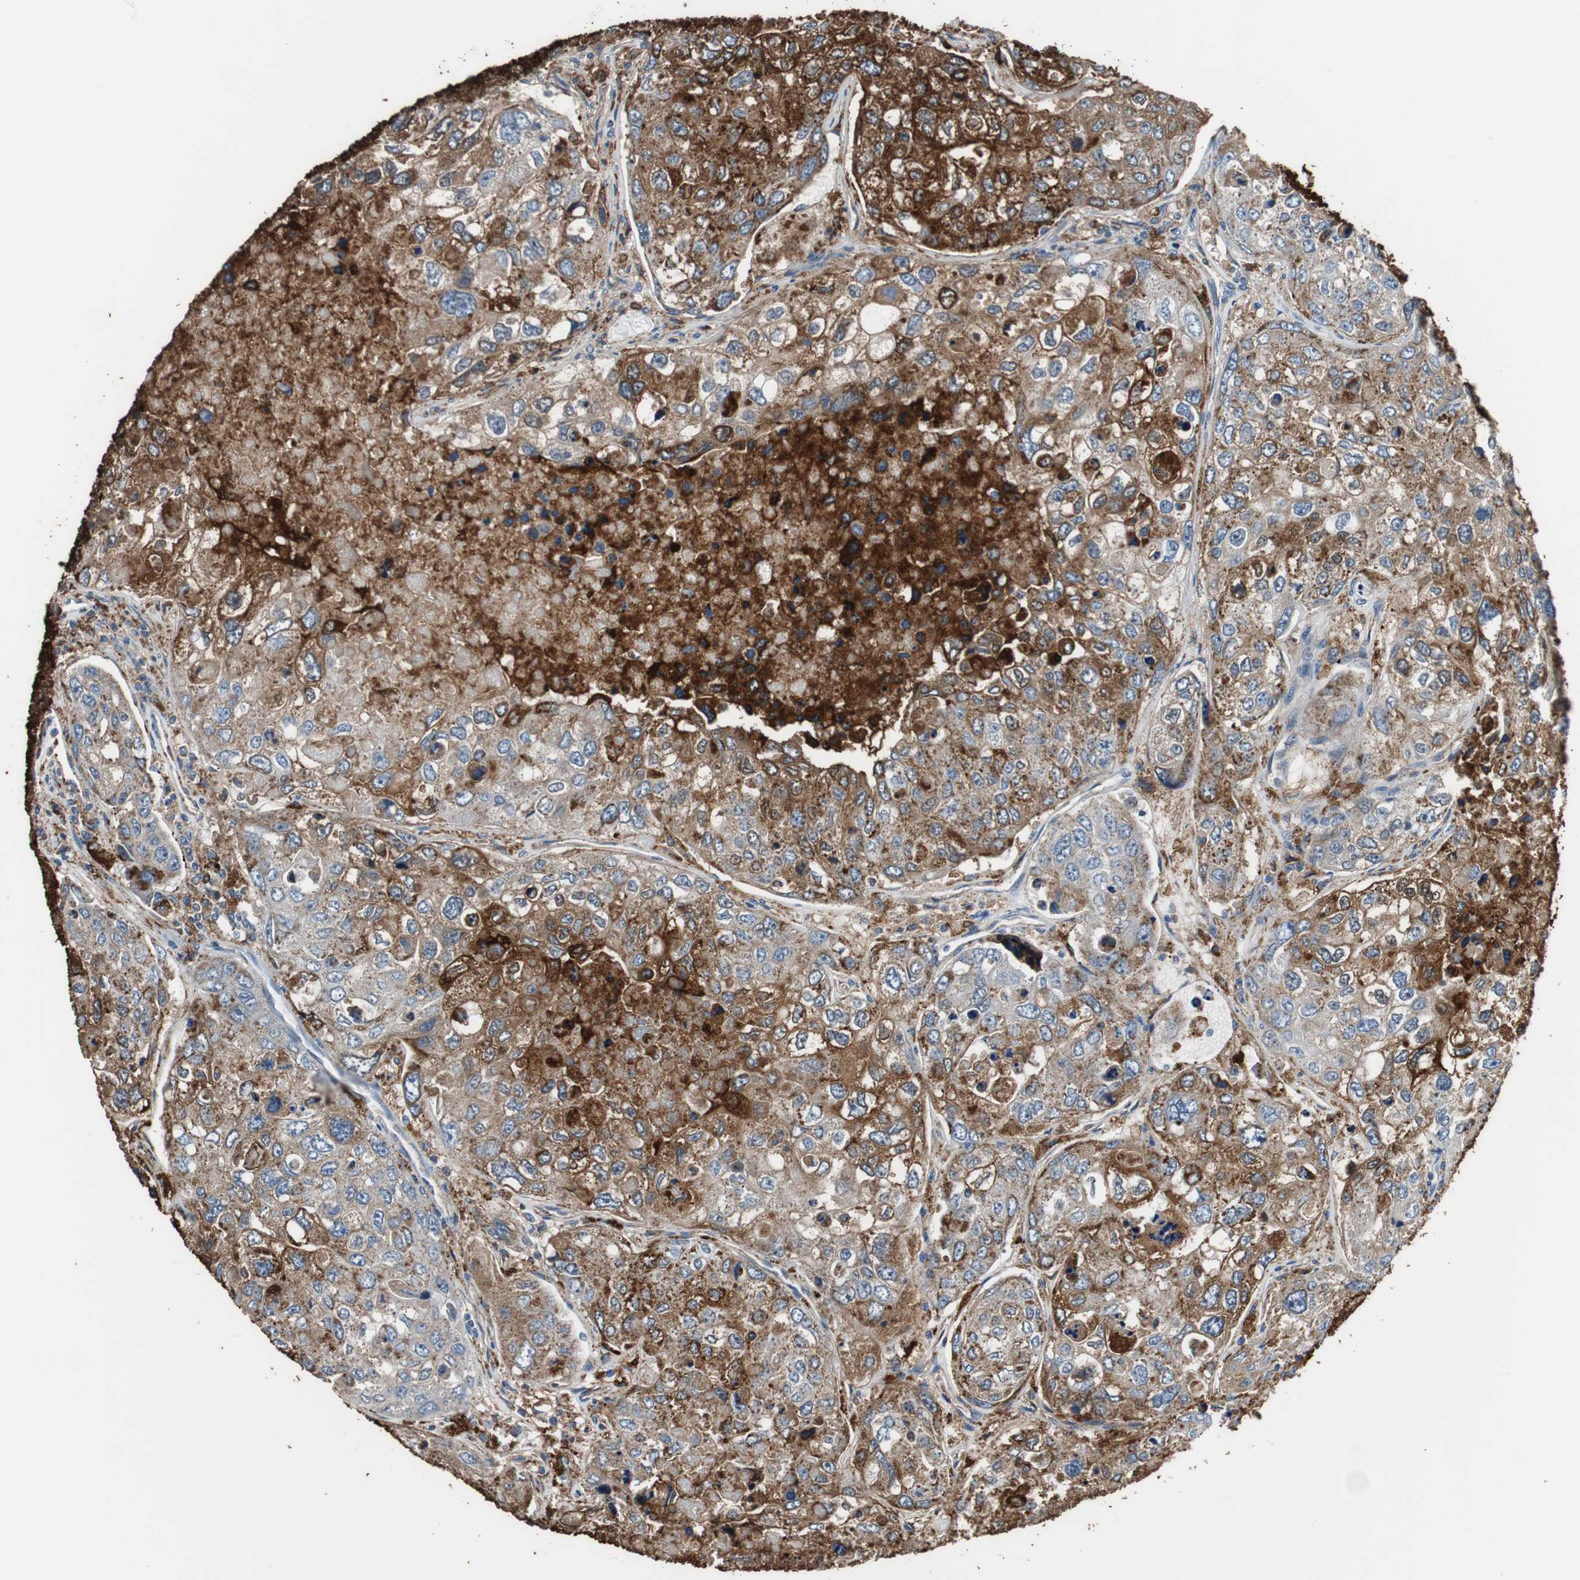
{"staining": {"intensity": "strong", "quantity": "25%-75%", "location": "cytoplasmic/membranous"}, "tissue": "urothelial cancer", "cell_type": "Tumor cells", "image_type": "cancer", "snomed": [{"axis": "morphology", "description": "Urothelial carcinoma, High grade"}, {"axis": "topography", "description": "Lymph node"}, {"axis": "topography", "description": "Urinary bladder"}], "caption": "High-grade urothelial carcinoma stained with a brown dye reveals strong cytoplasmic/membranous positive staining in approximately 25%-75% of tumor cells.", "gene": "ANXA4", "patient": {"sex": "male", "age": 51}}